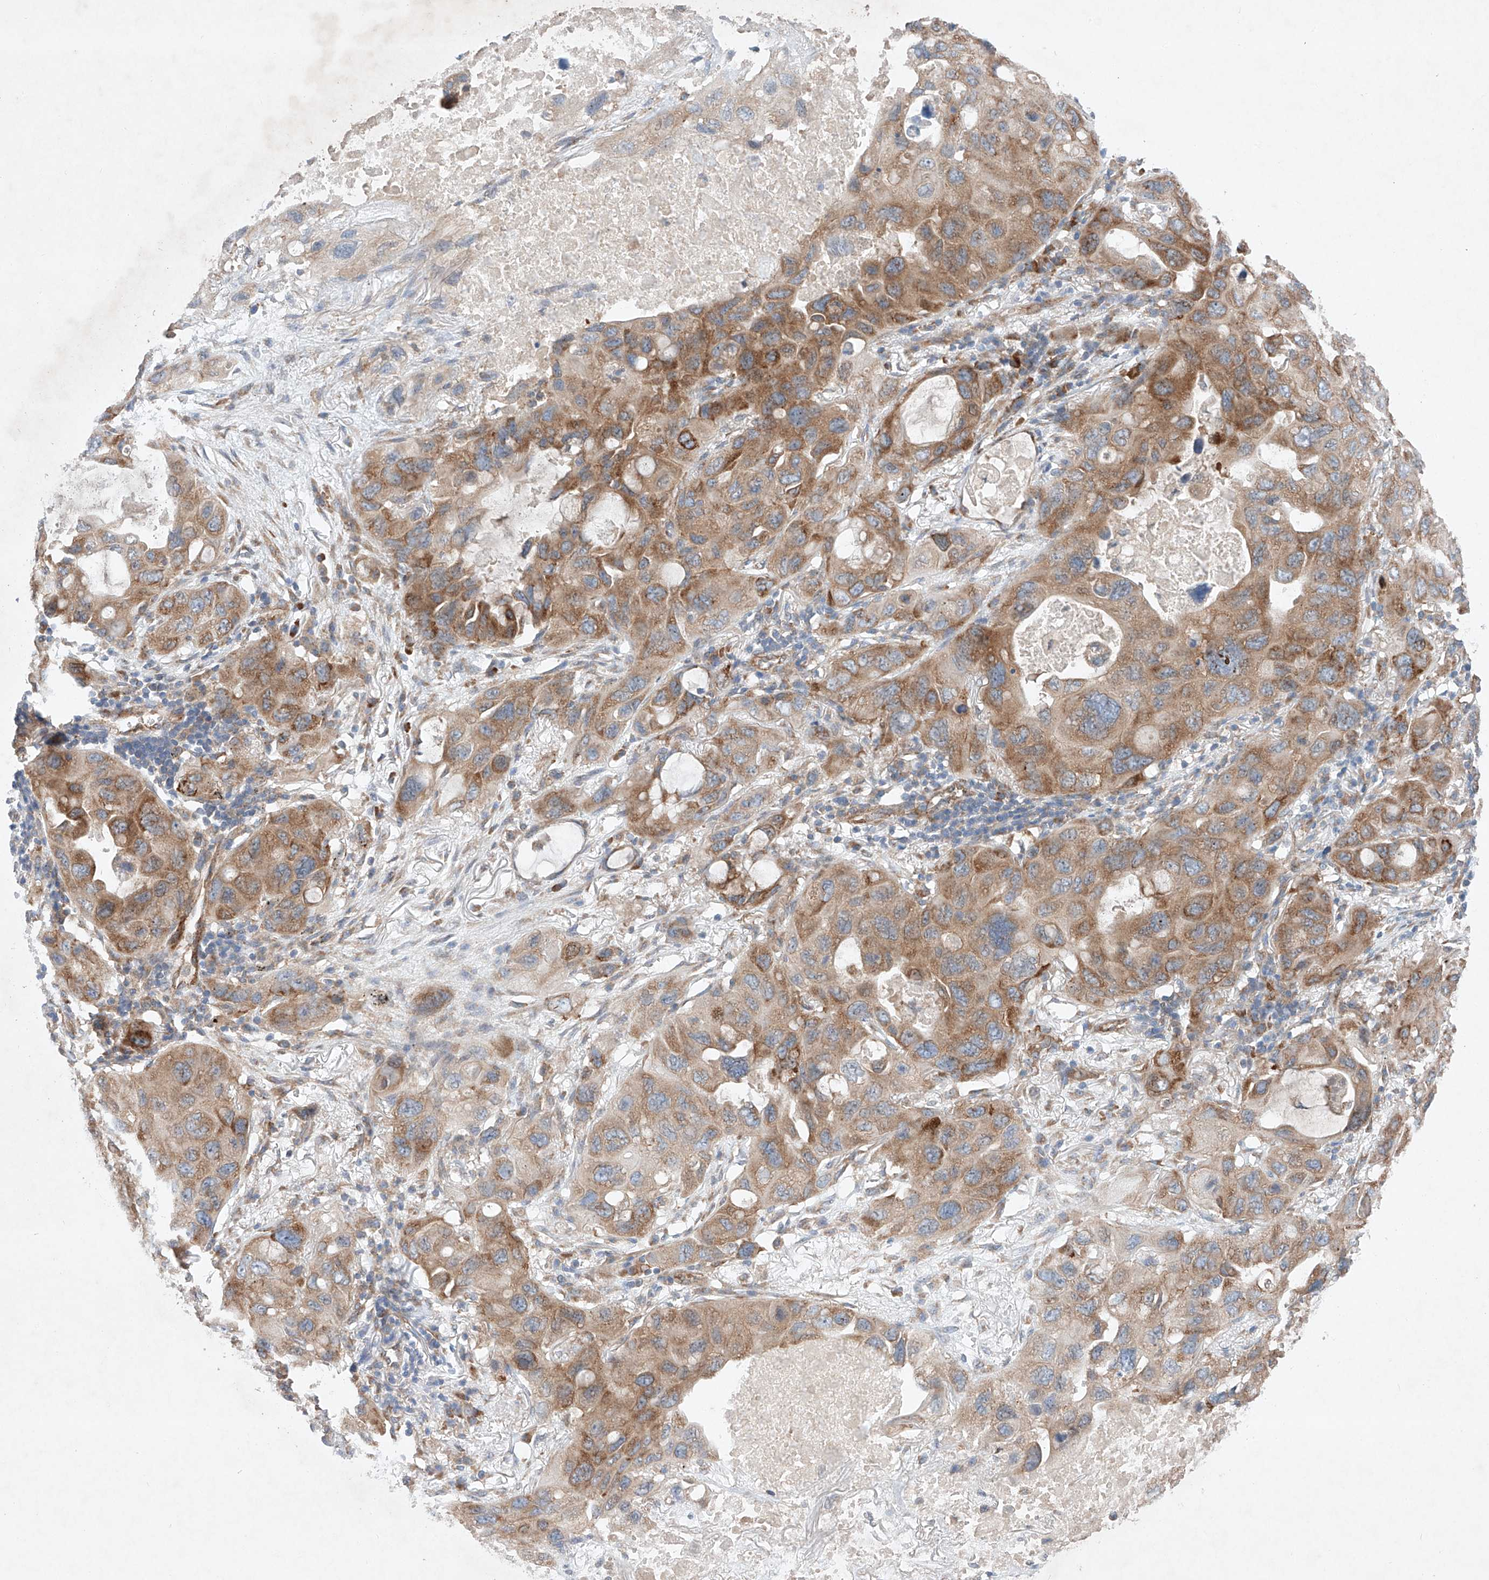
{"staining": {"intensity": "moderate", "quantity": ">75%", "location": "cytoplasmic/membranous"}, "tissue": "lung cancer", "cell_type": "Tumor cells", "image_type": "cancer", "snomed": [{"axis": "morphology", "description": "Squamous cell carcinoma, NOS"}, {"axis": "topography", "description": "Lung"}], "caption": "Immunohistochemistry (IHC) (DAB (3,3'-diaminobenzidine)) staining of human lung cancer (squamous cell carcinoma) shows moderate cytoplasmic/membranous protein expression in about >75% of tumor cells. Immunohistochemistry (IHC) stains the protein of interest in brown and the nuclei are stained blue.", "gene": "FASTK", "patient": {"sex": "female", "age": 73}}